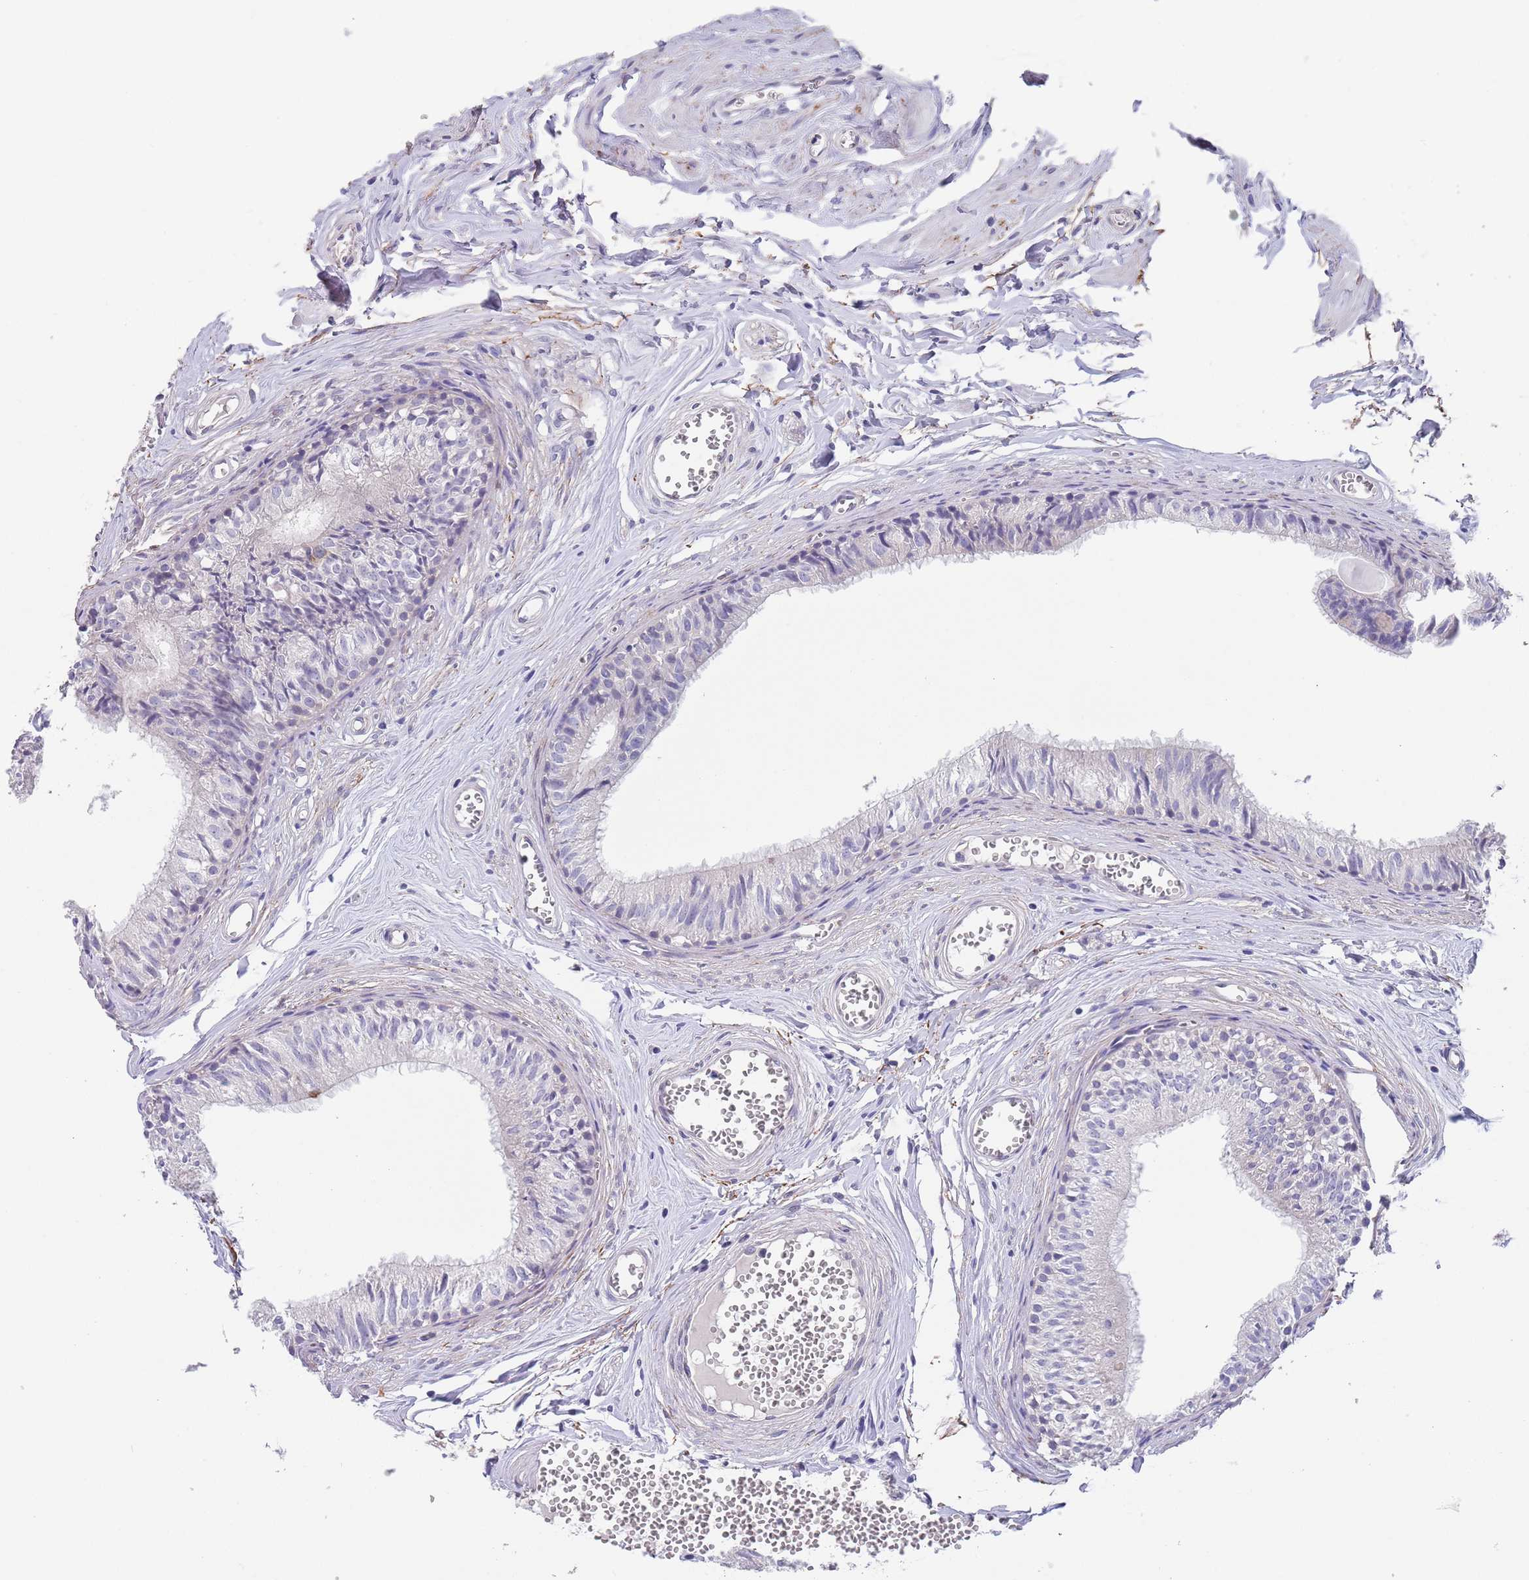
{"staining": {"intensity": "negative", "quantity": "none", "location": "none"}, "tissue": "epididymis", "cell_type": "Glandular cells", "image_type": "normal", "snomed": [{"axis": "morphology", "description": "Normal tissue, NOS"}, {"axis": "topography", "description": "Epididymis"}], "caption": "The immunohistochemistry histopathology image has no significant expression in glandular cells of epididymis. (IHC, brightfield microscopy, high magnification).", "gene": "RNF169", "patient": {"sex": "male", "age": 36}}